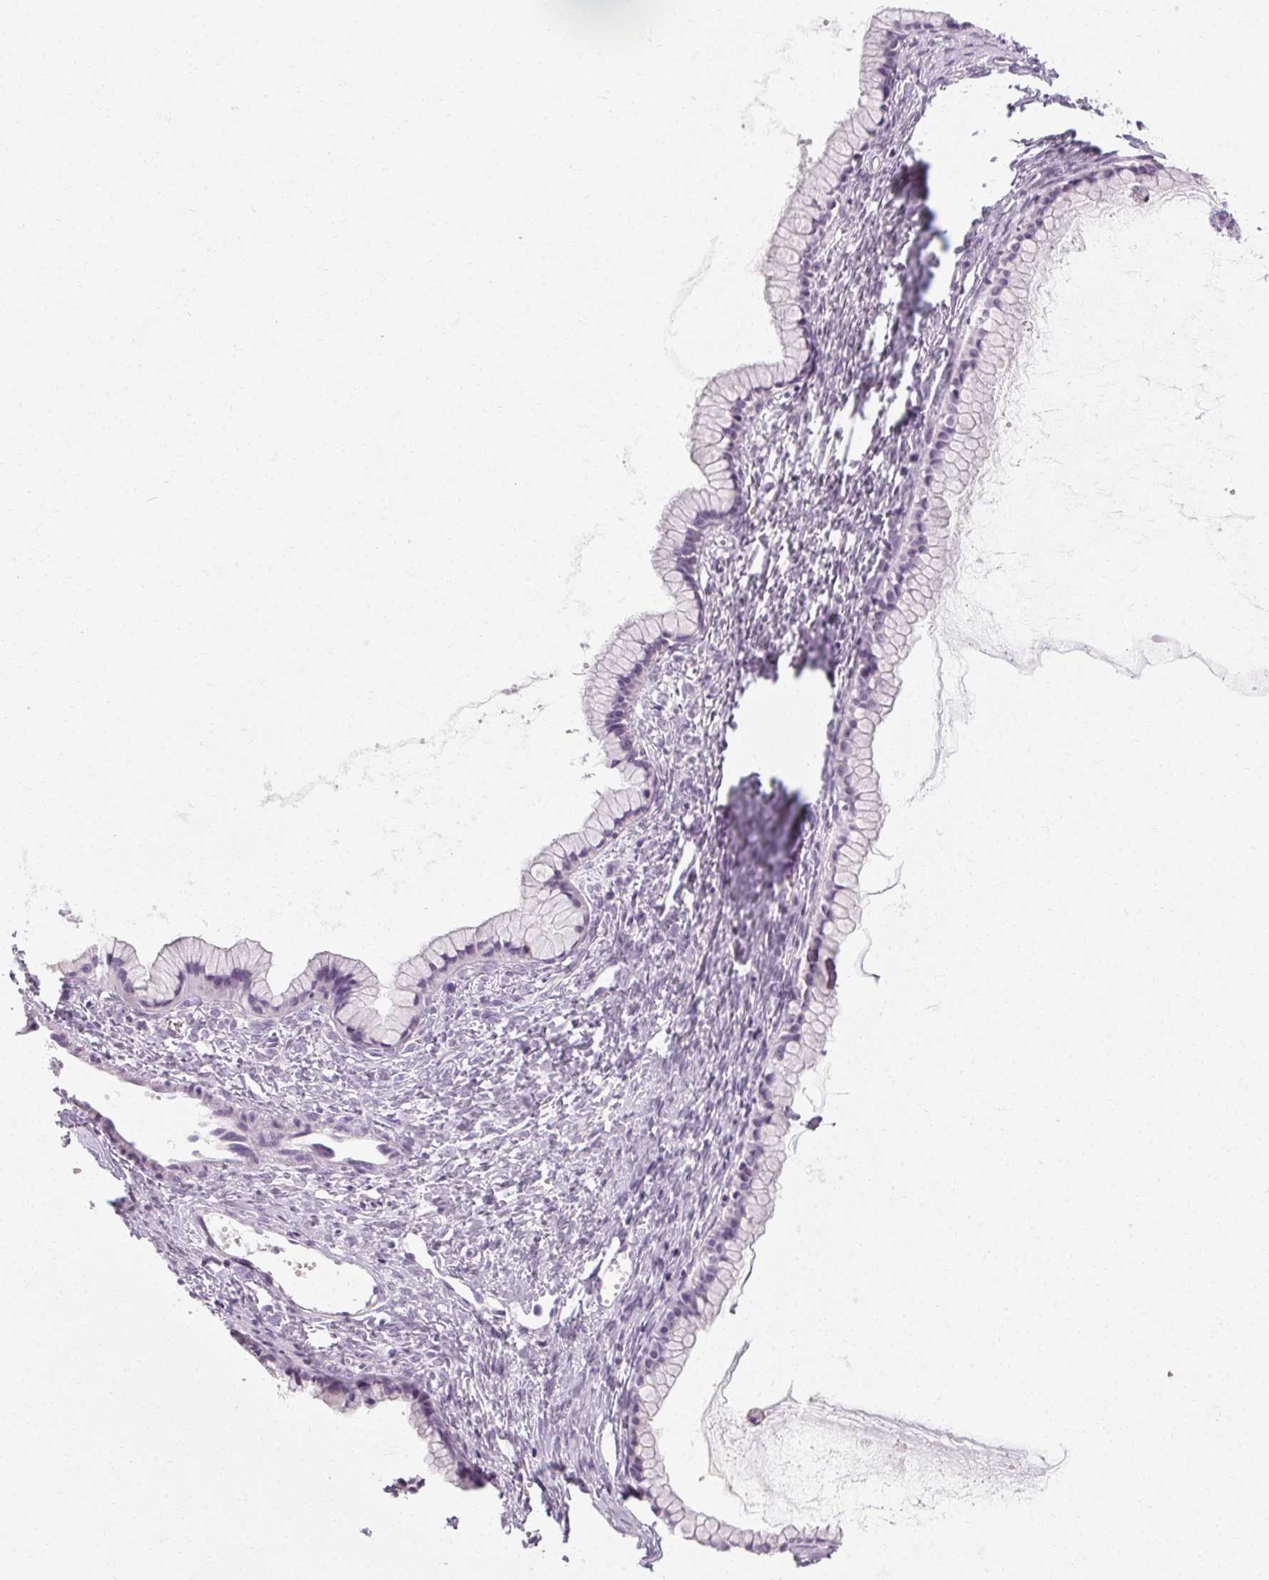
{"staining": {"intensity": "negative", "quantity": "none", "location": "none"}, "tissue": "ovarian cancer", "cell_type": "Tumor cells", "image_type": "cancer", "snomed": [{"axis": "morphology", "description": "Cystadenocarcinoma, mucinous, NOS"}, {"axis": "topography", "description": "Ovary"}], "caption": "Immunohistochemistry of ovarian mucinous cystadenocarcinoma exhibits no expression in tumor cells. (DAB immunohistochemistry visualized using brightfield microscopy, high magnification).", "gene": "POMC", "patient": {"sex": "female", "age": 41}}